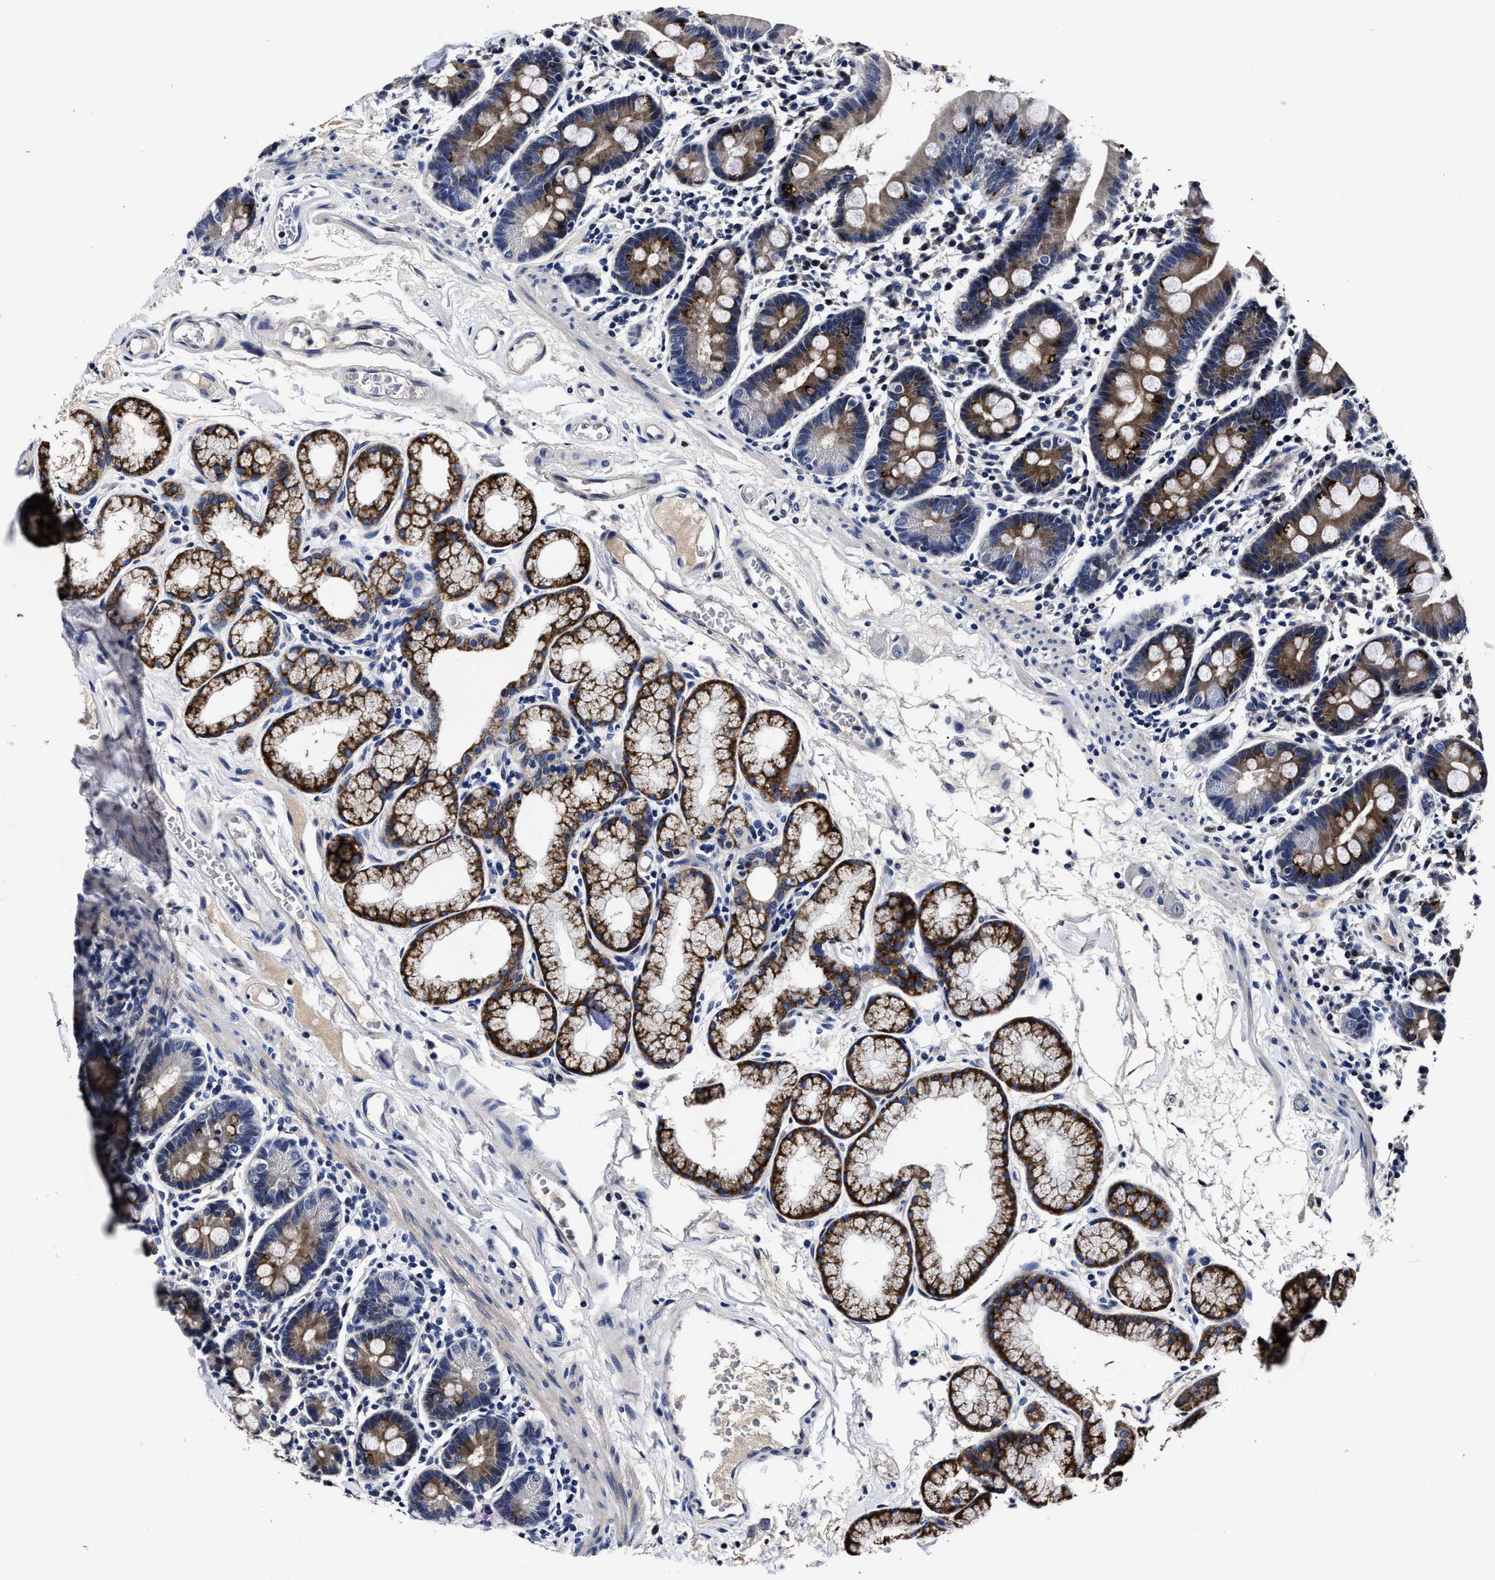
{"staining": {"intensity": "moderate", "quantity": ">75%", "location": "cytoplasmic/membranous"}, "tissue": "duodenum", "cell_type": "Glandular cells", "image_type": "normal", "snomed": [{"axis": "morphology", "description": "Normal tissue, NOS"}, {"axis": "topography", "description": "Duodenum"}], "caption": "Unremarkable duodenum exhibits moderate cytoplasmic/membranous expression in approximately >75% of glandular cells.", "gene": "OLFML2A", "patient": {"sex": "male", "age": 50}}